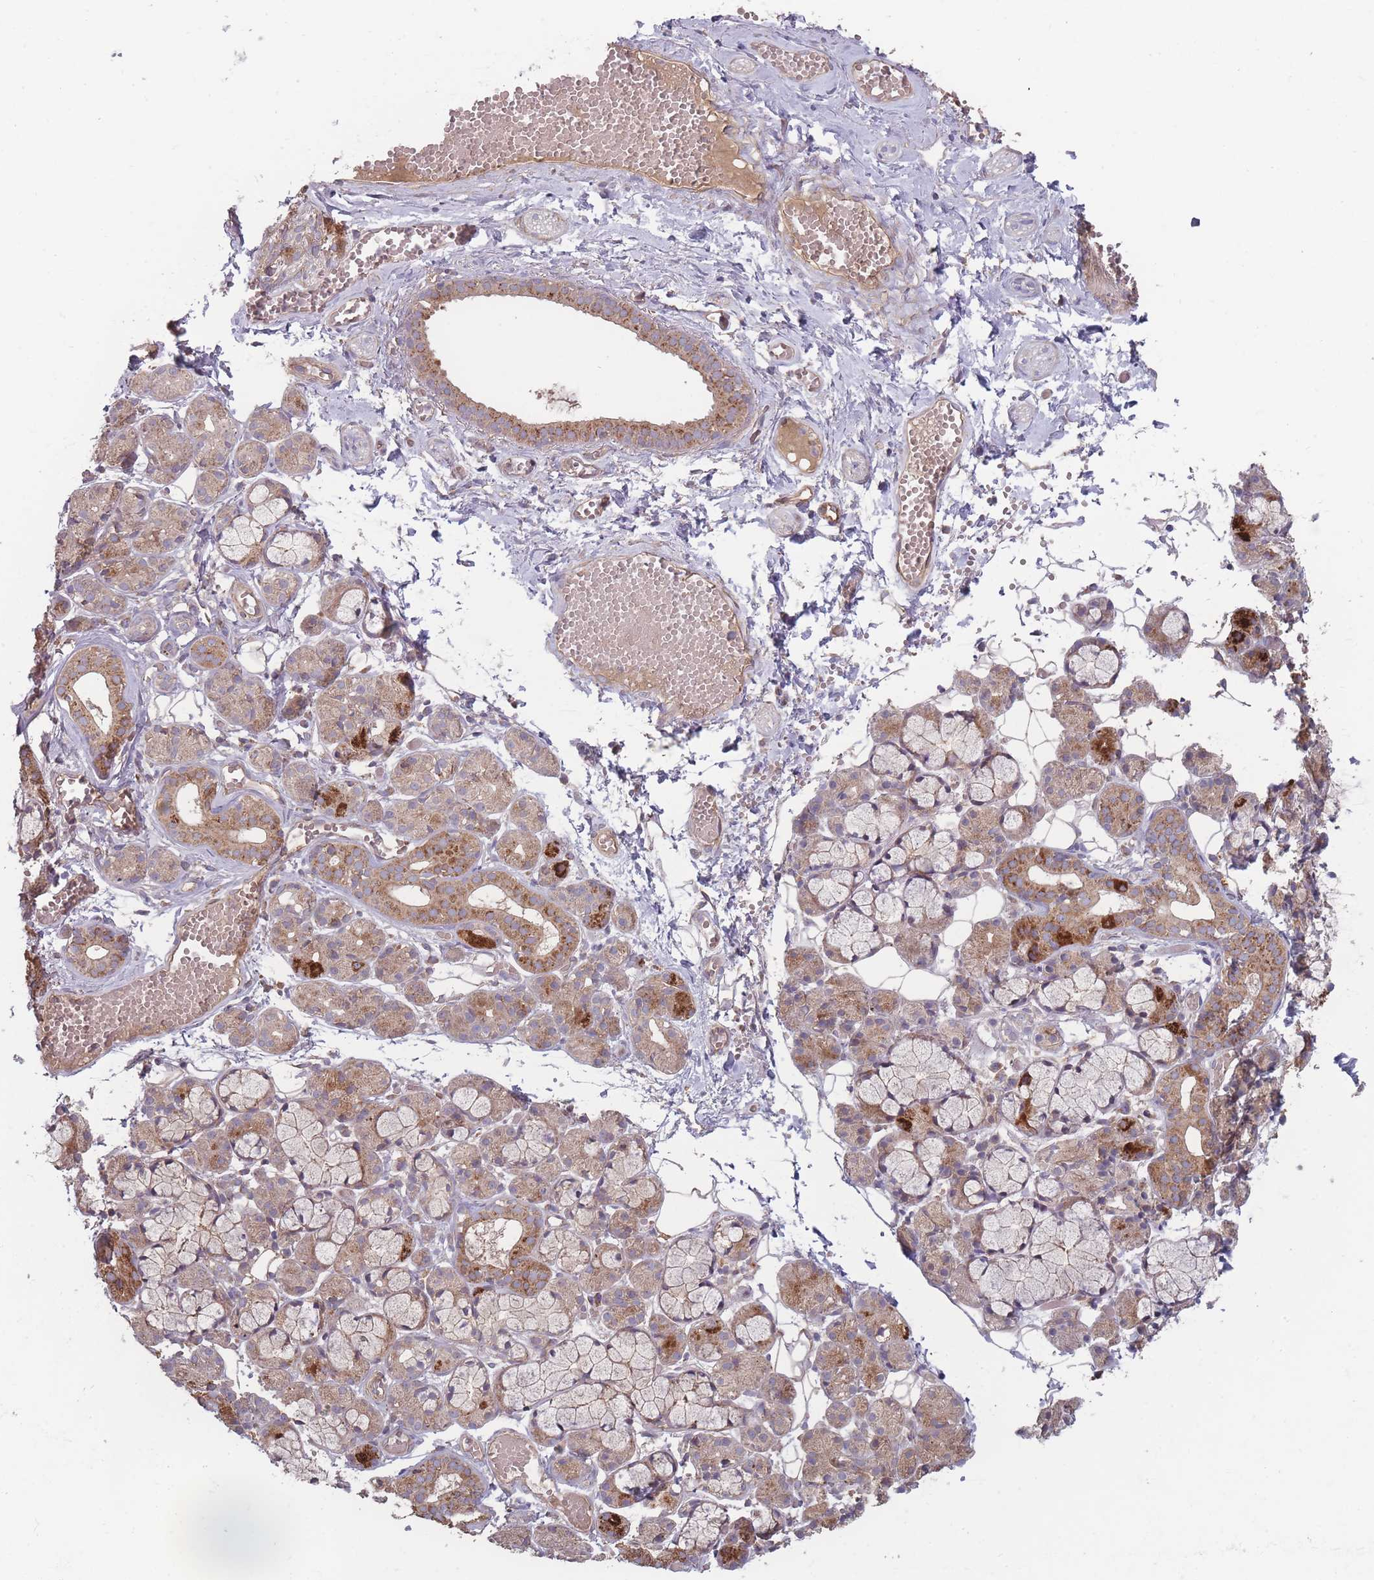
{"staining": {"intensity": "strong", "quantity": "25%-75%", "location": "cytoplasmic/membranous"}, "tissue": "salivary gland", "cell_type": "Glandular cells", "image_type": "normal", "snomed": [{"axis": "morphology", "description": "Normal tissue, NOS"}, {"axis": "topography", "description": "Salivary gland"}], "caption": "About 25%-75% of glandular cells in unremarkable human salivary gland demonstrate strong cytoplasmic/membranous protein expression as visualized by brown immunohistochemical staining.", "gene": "ATP5MGL", "patient": {"sex": "male", "age": 63}}